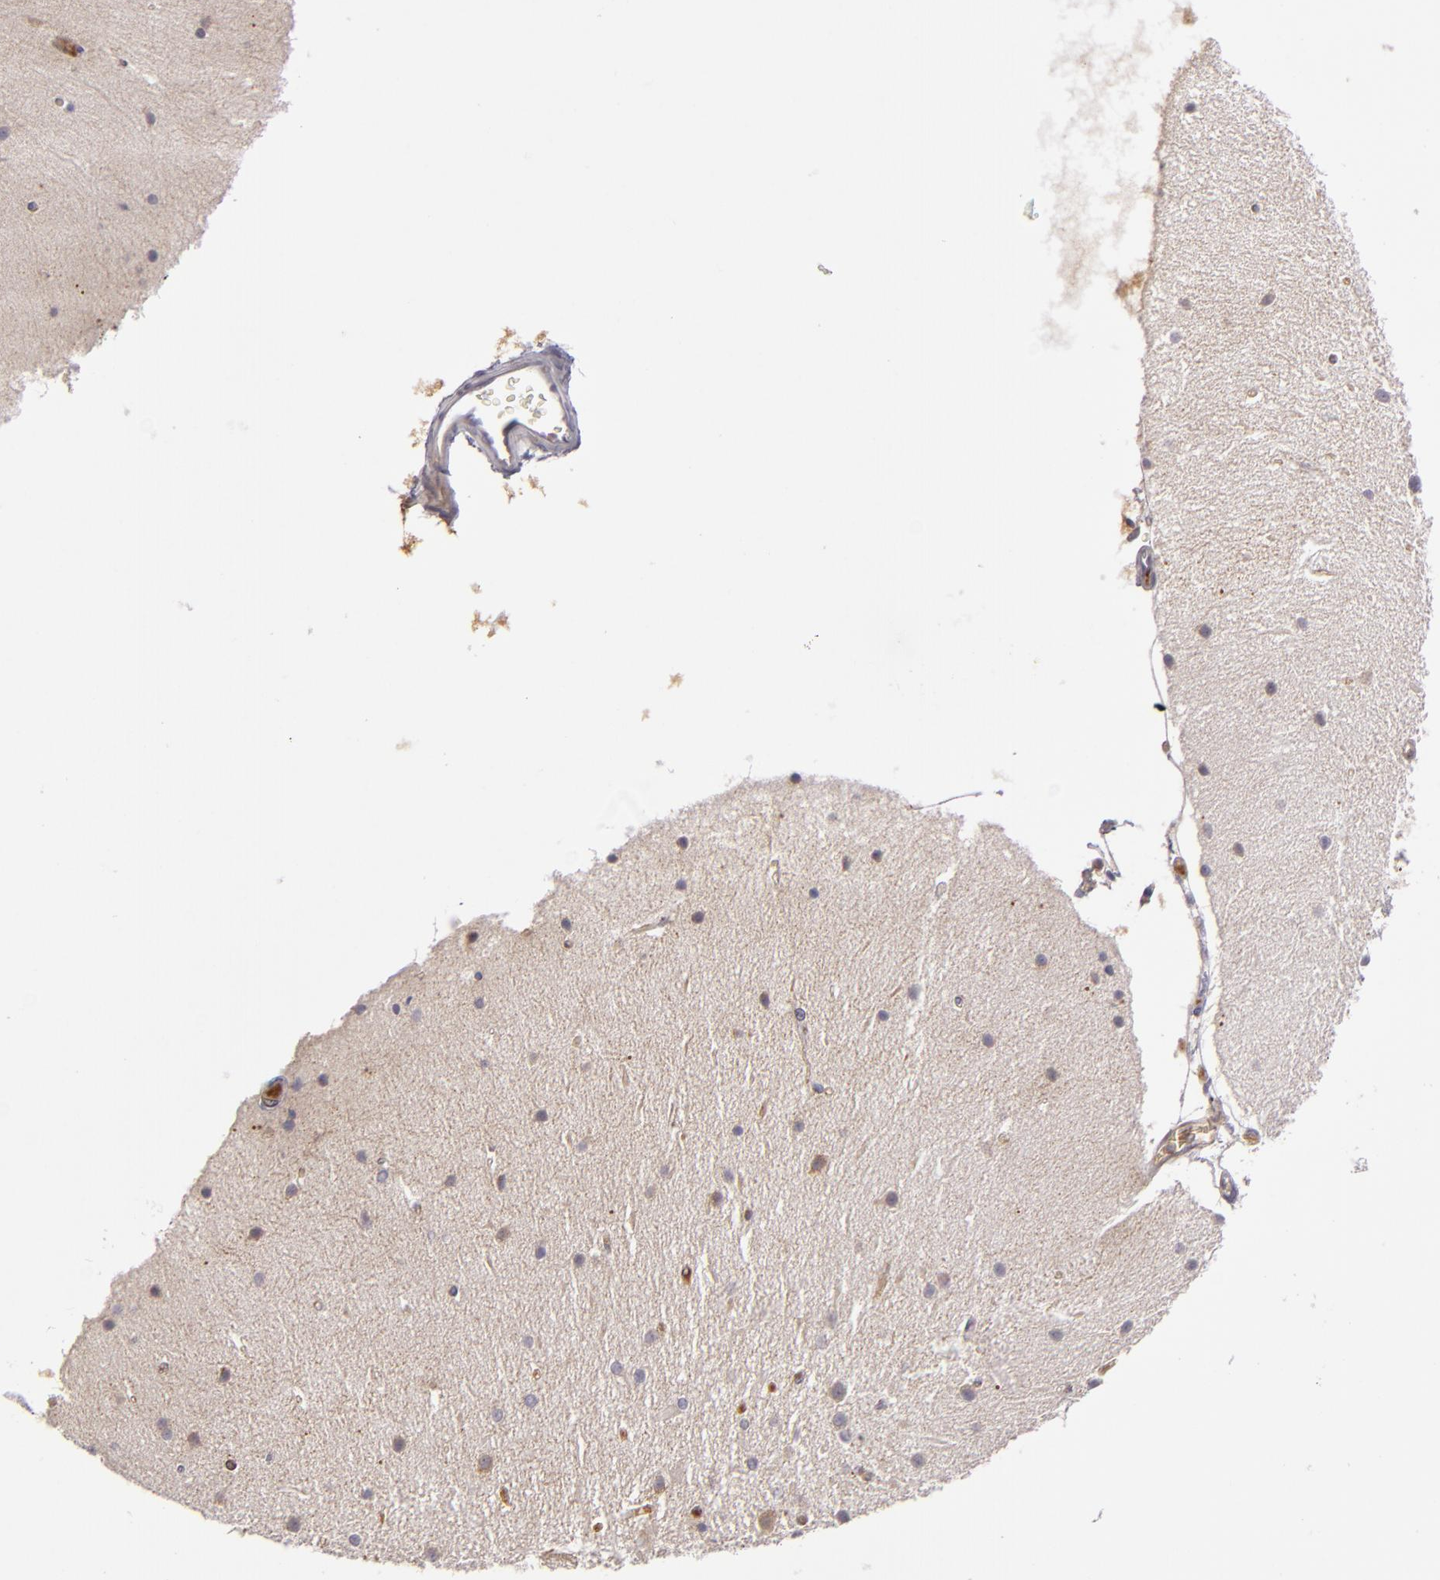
{"staining": {"intensity": "negative", "quantity": "none", "location": "none"}, "tissue": "cerebellum", "cell_type": "Cells in granular layer", "image_type": "normal", "snomed": [{"axis": "morphology", "description": "Normal tissue, NOS"}, {"axis": "topography", "description": "Cerebellum"}], "caption": "Immunohistochemistry (IHC) image of unremarkable human cerebellum stained for a protein (brown), which shows no staining in cells in granular layer.", "gene": "CFB", "patient": {"sex": "female", "age": 54}}